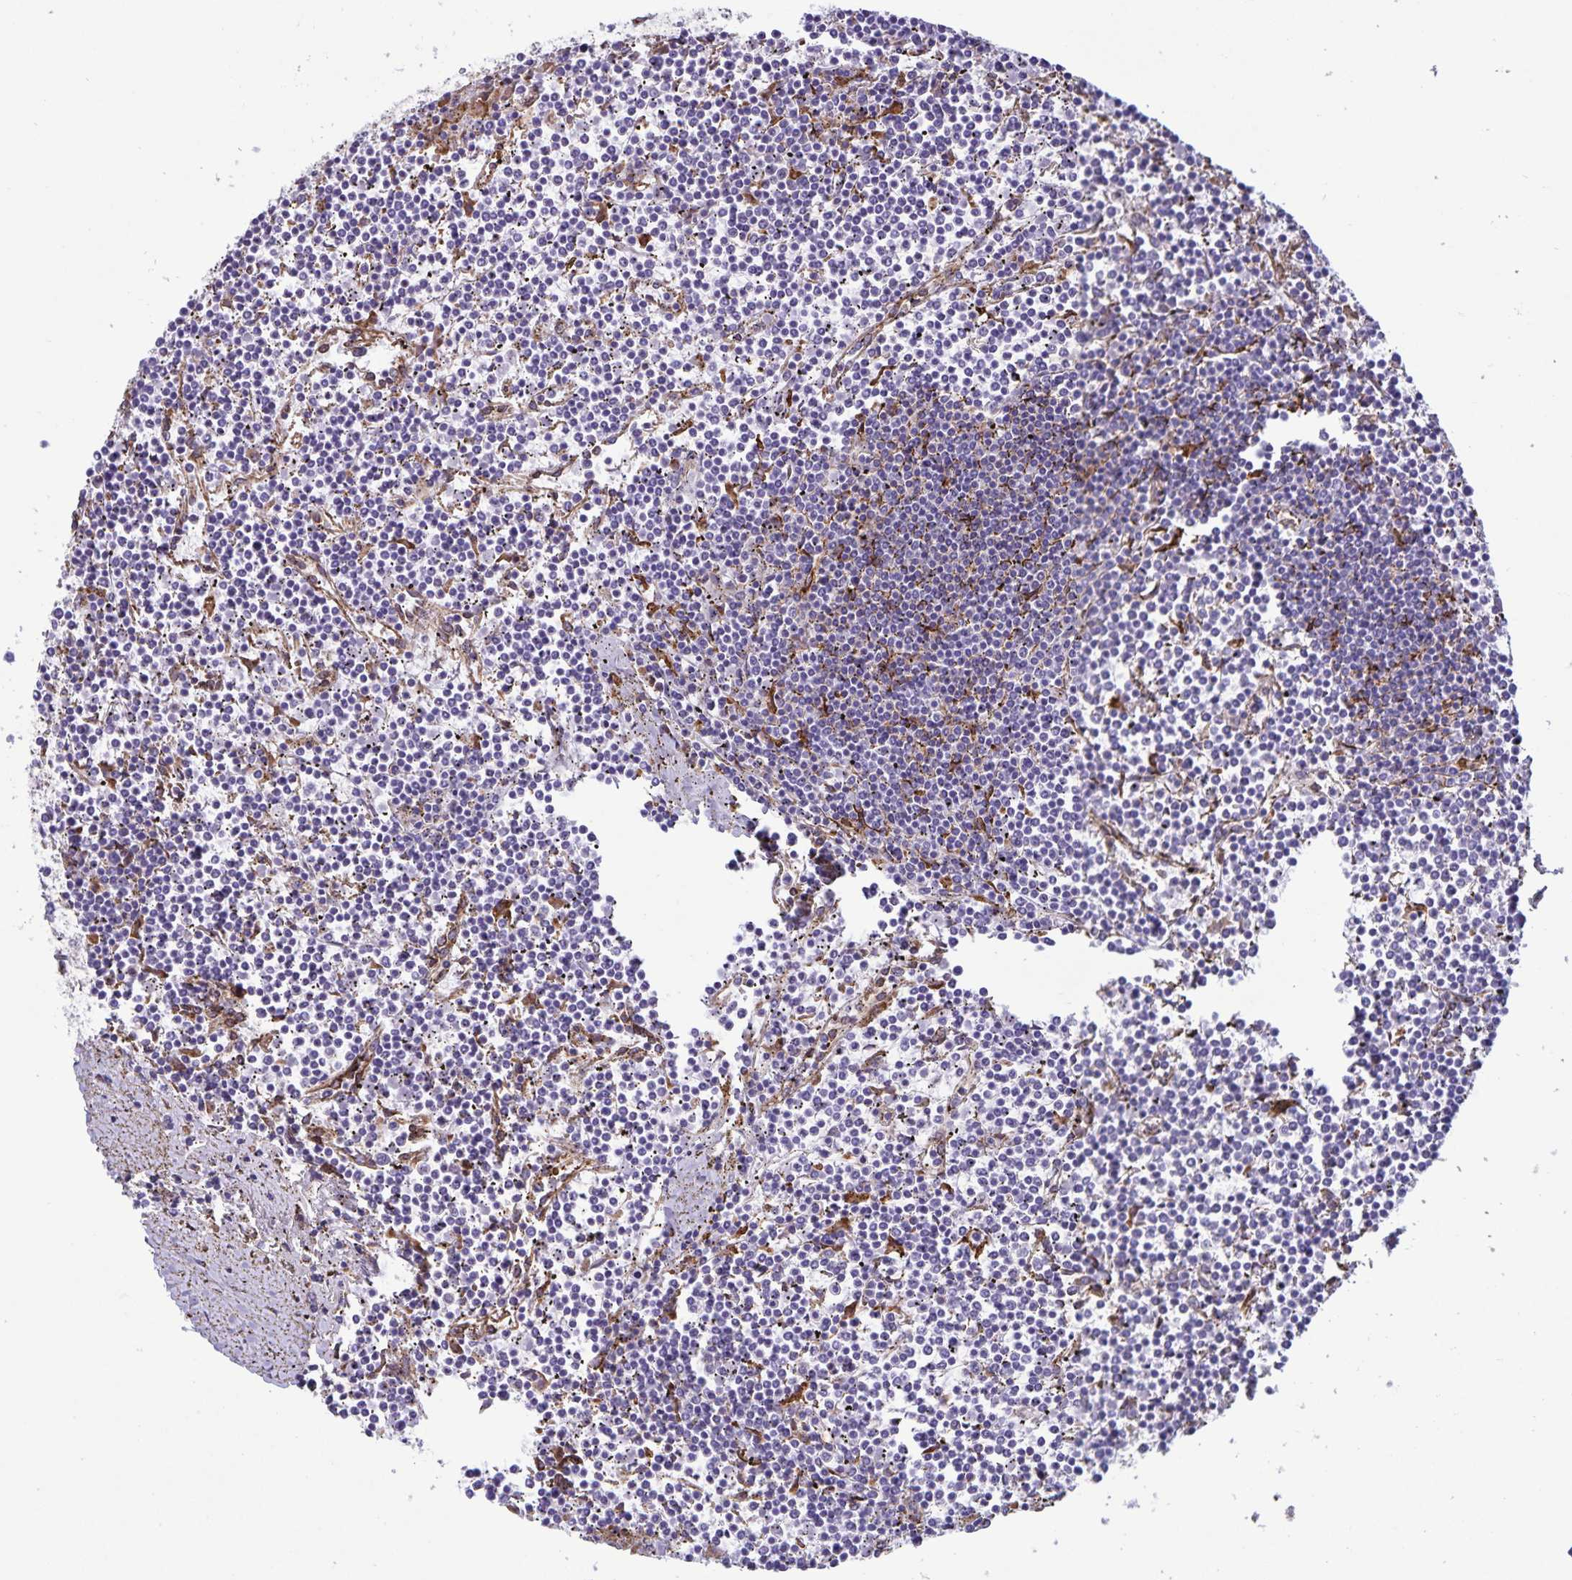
{"staining": {"intensity": "negative", "quantity": "none", "location": "none"}, "tissue": "lymphoma", "cell_type": "Tumor cells", "image_type": "cancer", "snomed": [{"axis": "morphology", "description": "Malignant lymphoma, non-Hodgkin's type, Low grade"}, {"axis": "topography", "description": "Spleen"}], "caption": "Malignant lymphoma, non-Hodgkin's type (low-grade) was stained to show a protein in brown. There is no significant staining in tumor cells.", "gene": "RCN1", "patient": {"sex": "female", "age": 19}}